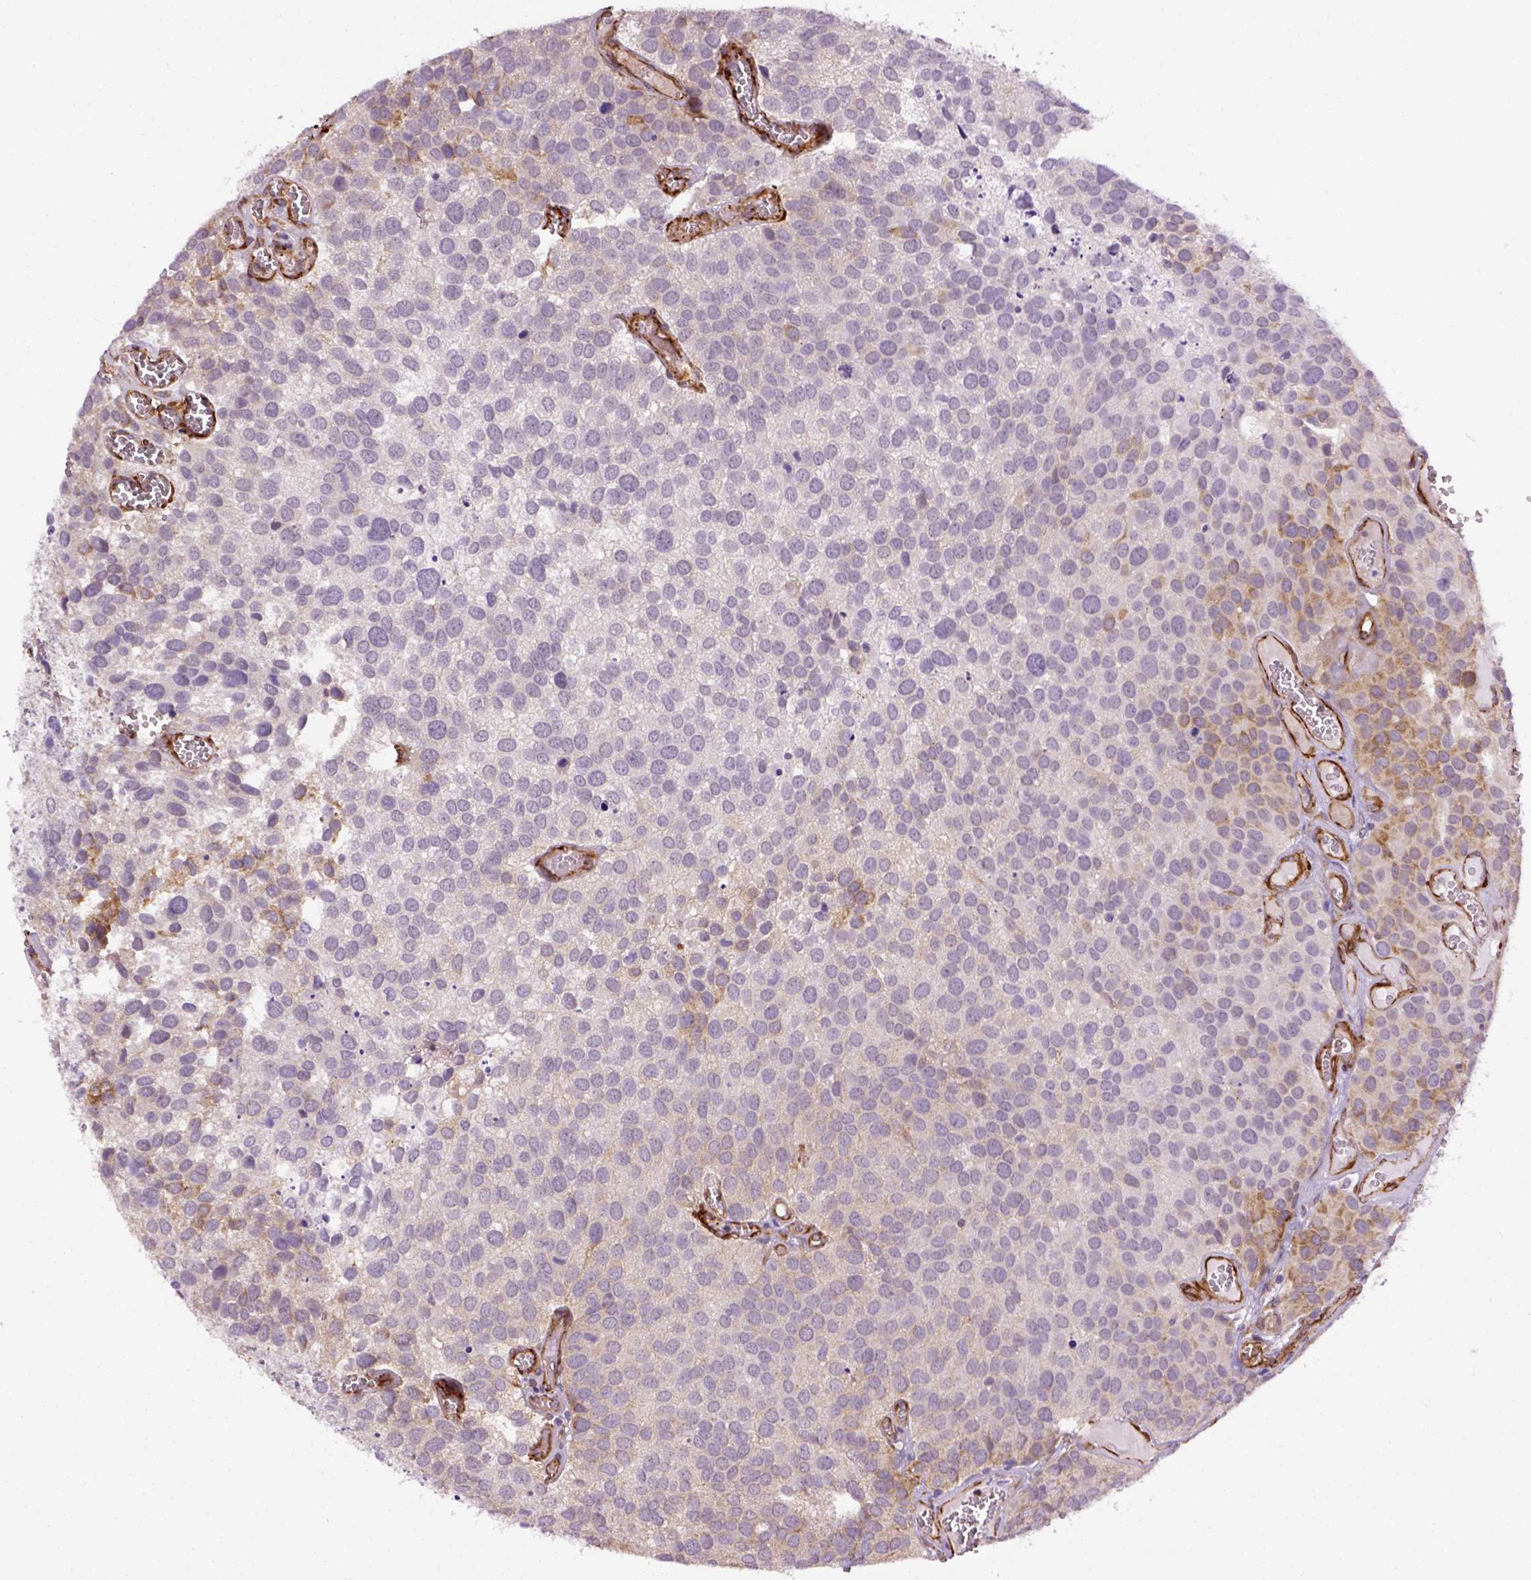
{"staining": {"intensity": "moderate", "quantity": "<25%", "location": "cytoplasmic/membranous"}, "tissue": "urothelial cancer", "cell_type": "Tumor cells", "image_type": "cancer", "snomed": [{"axis": "morphology", "description": "Urothelial carcinoma, Low grade"}, {"axis": "topography", "description": "Urinary bladder"}], "caption": "DAB immunohistochemical staining of urothelial cancer shows moderate cytoplasmic/membranous protein staining in about <25% of tumor cells.", "gene": "KAZN", "patient": {"sex": "female", "age": 69}}